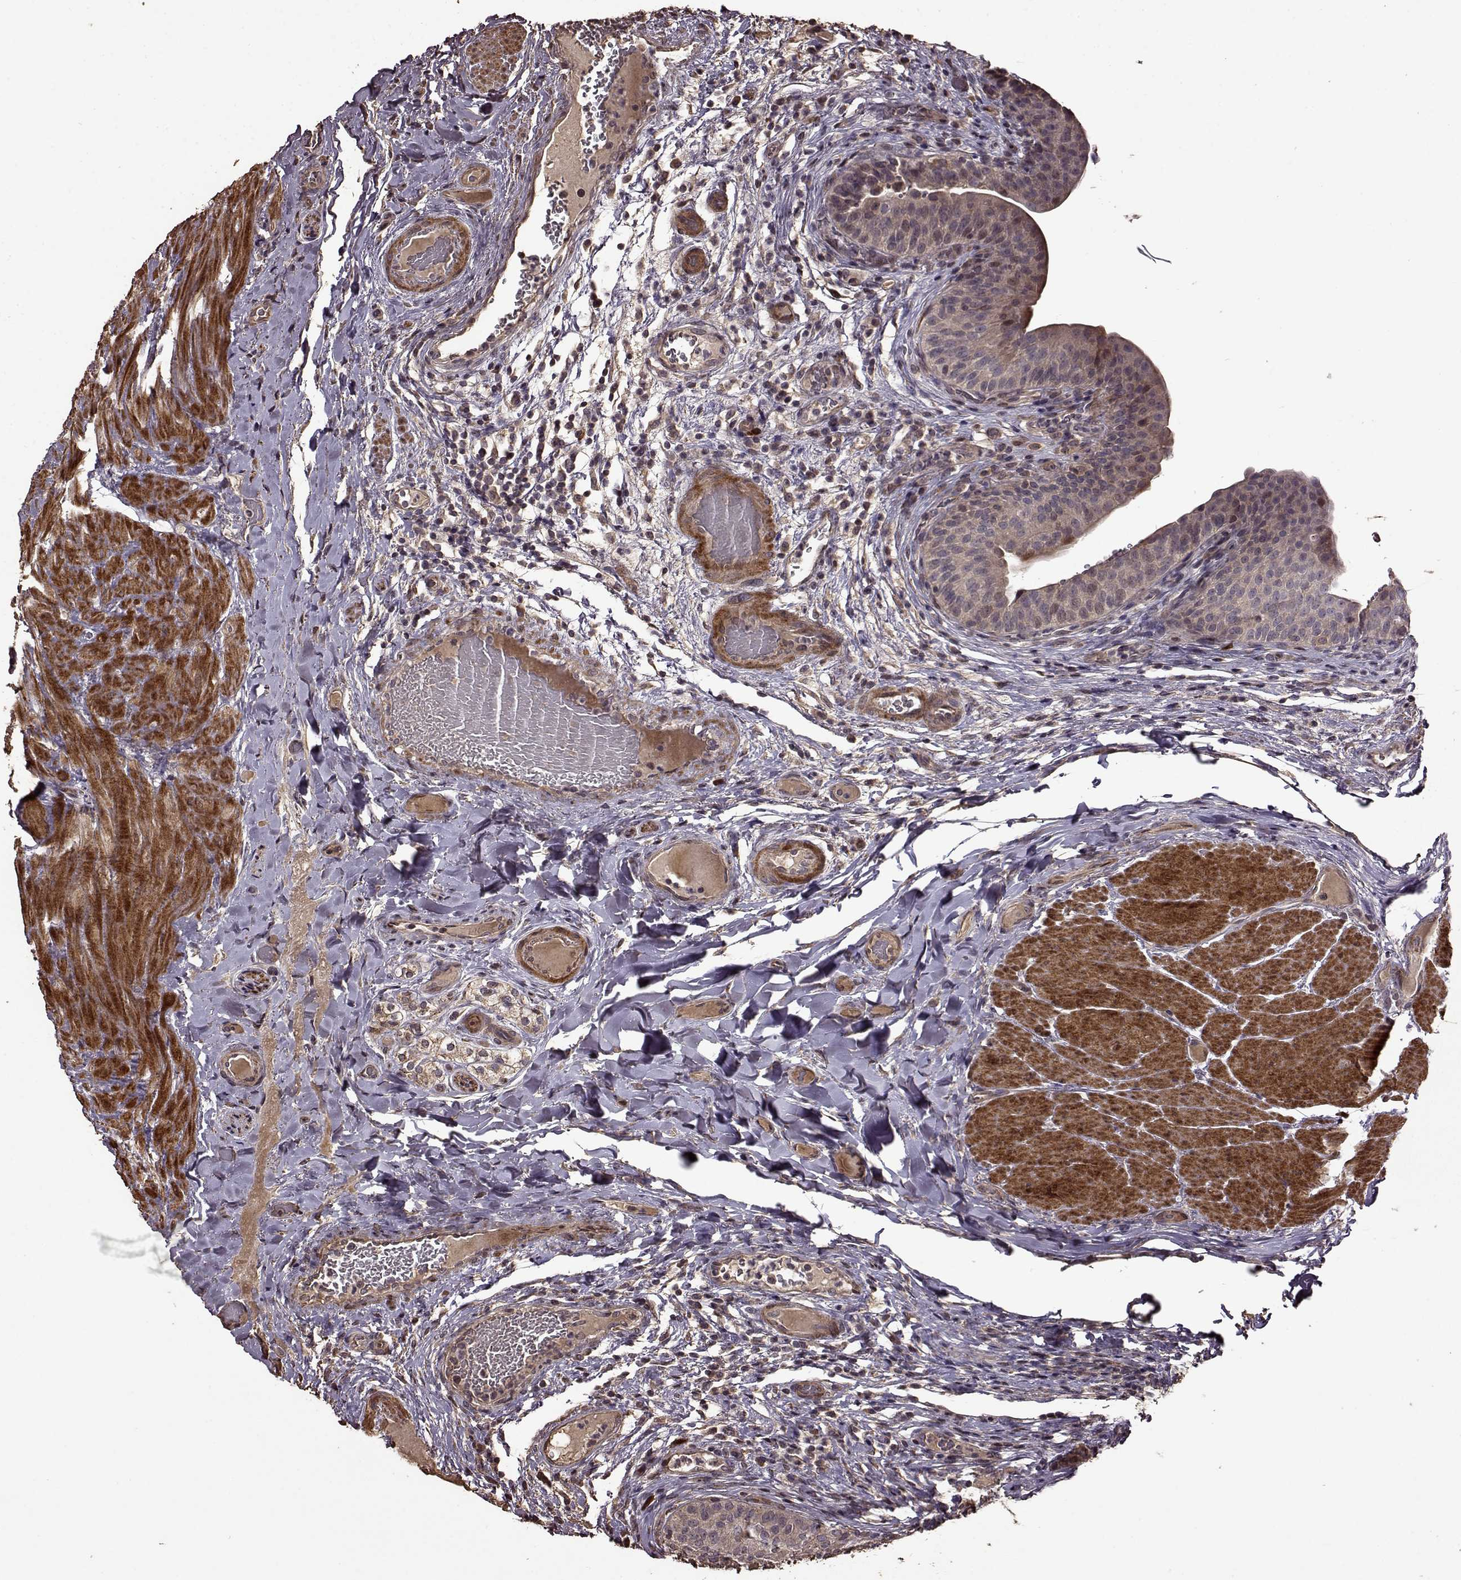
{"staining": {"intensity": "weak", "quantity": ">75%", "location": "cytoplasmic/membranous,nuclear"}, "tissue": "urinary bladder", "cell_type": "Urothelial cells", "image_type": "normal", "snomed": [{"axis": "morphology", "description": "Normal tissue, NOS"}, {"axis": "topography", "description": "Urinary bladder"}], "caption": "Immunohistochemical staining of normal human urinary bladder reveals >75% levels of weak cytoplasmic/membranous,nuclear protein positivity in about >75% of urothelial cells. The protein is stained brown, and the nuclei are stained in blue (DAB (3,3'-diaminobenzidine) IHC with brightfield microscopy, high magnification).", "gene": "FBXW11", "patient": {"sex": "male", "age": 66}}